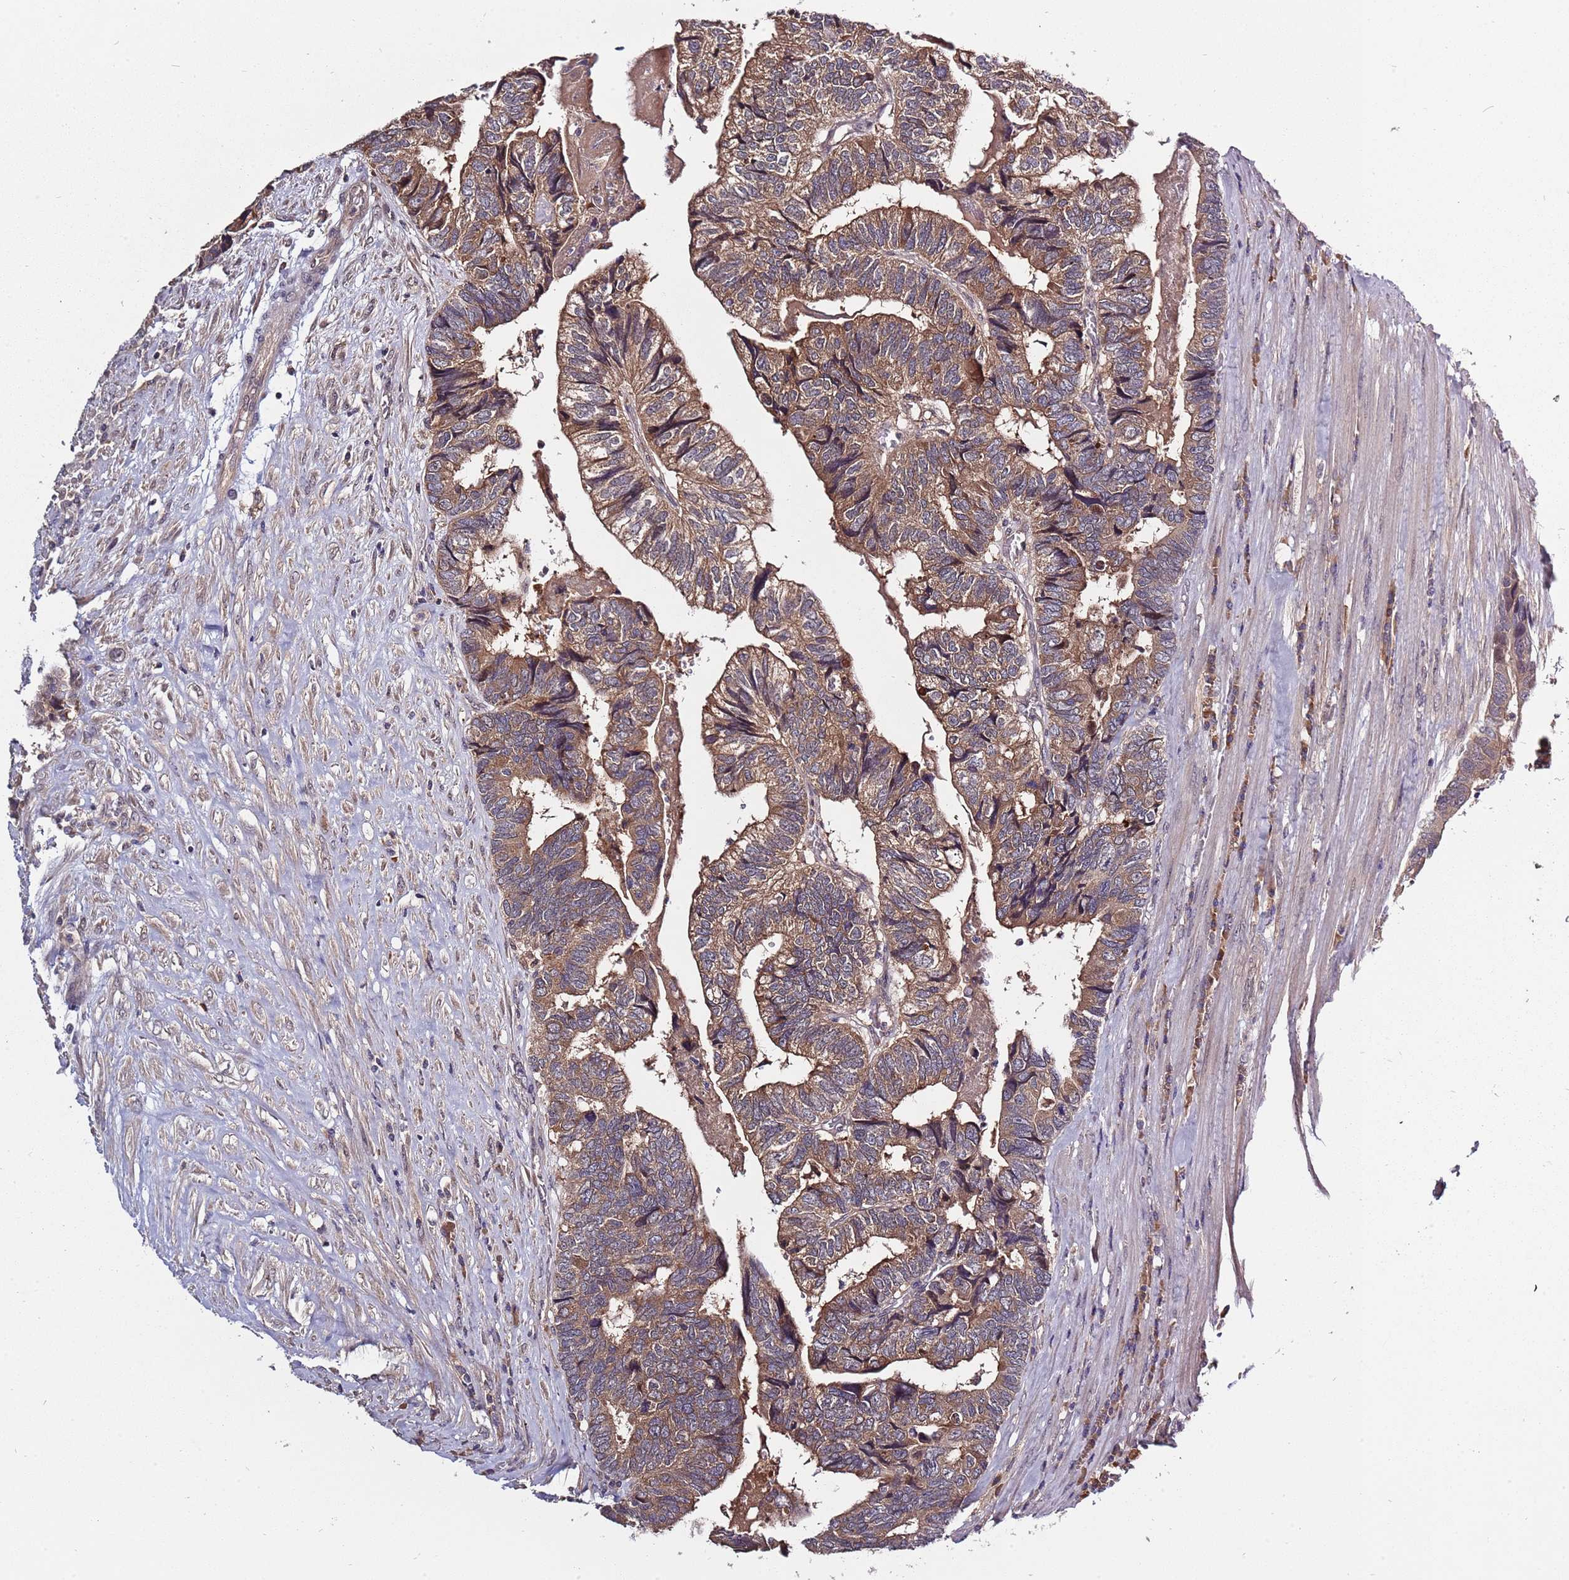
{"staining": {"intensity": "moderate", "quantity": ">75%", "location": "cytoplasmic/membranous"}, "tissue": "colorectal cancer", "cell_type": "Tumor cells", "image_type": "cancer", "snomed": [{"axis": "morphology", "description": "Adenocarcinoma, NOS"}, {"axis": "topography", "description": "Colon"}], "caption": "A photomicrograph of colorectal cancer stained for a protein exhibits moderate cytoplasmic/membranous brown staining in tumor cells.", "gene": "USP32", "patient": {"sex": "female", "age": 67}}